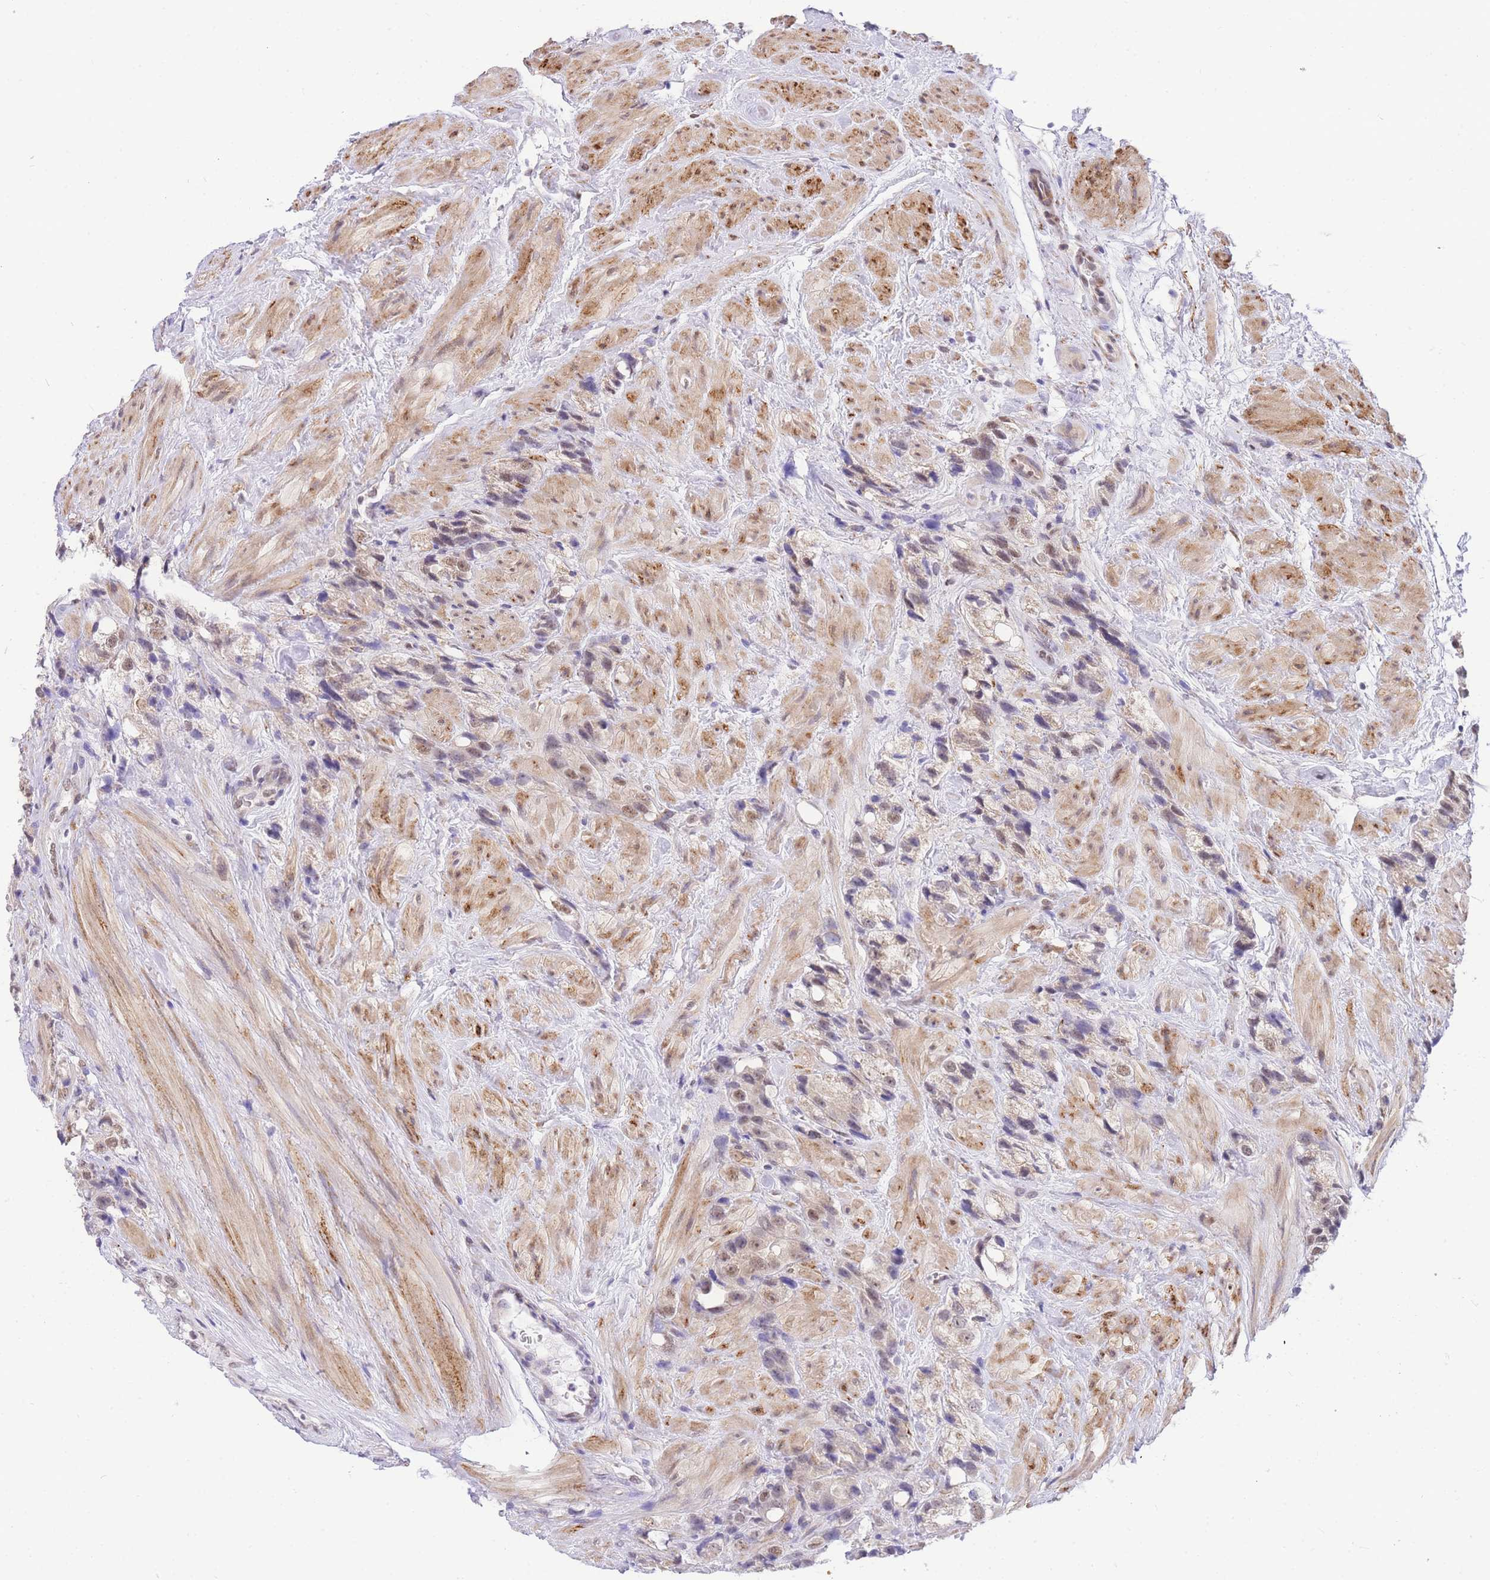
{"staining": {"intensity": "negative", "quantity": "none", "location": "none"}, "tissue": "prostate cancer", "cell_type": "Tumor cells", "image_type": "cancer", "snomed": [{"axis": "morphology", "description": "Adenocarcinoma, NOS"}, {"axis": "topography", "description": "Prostate"}], "caption": "Immunohistochemistry of human adenocarcinoma (prostate) shows no expression in tumor cells.", "gene": "S100PBP", "patient": {"sex": "male", "age": 79}}